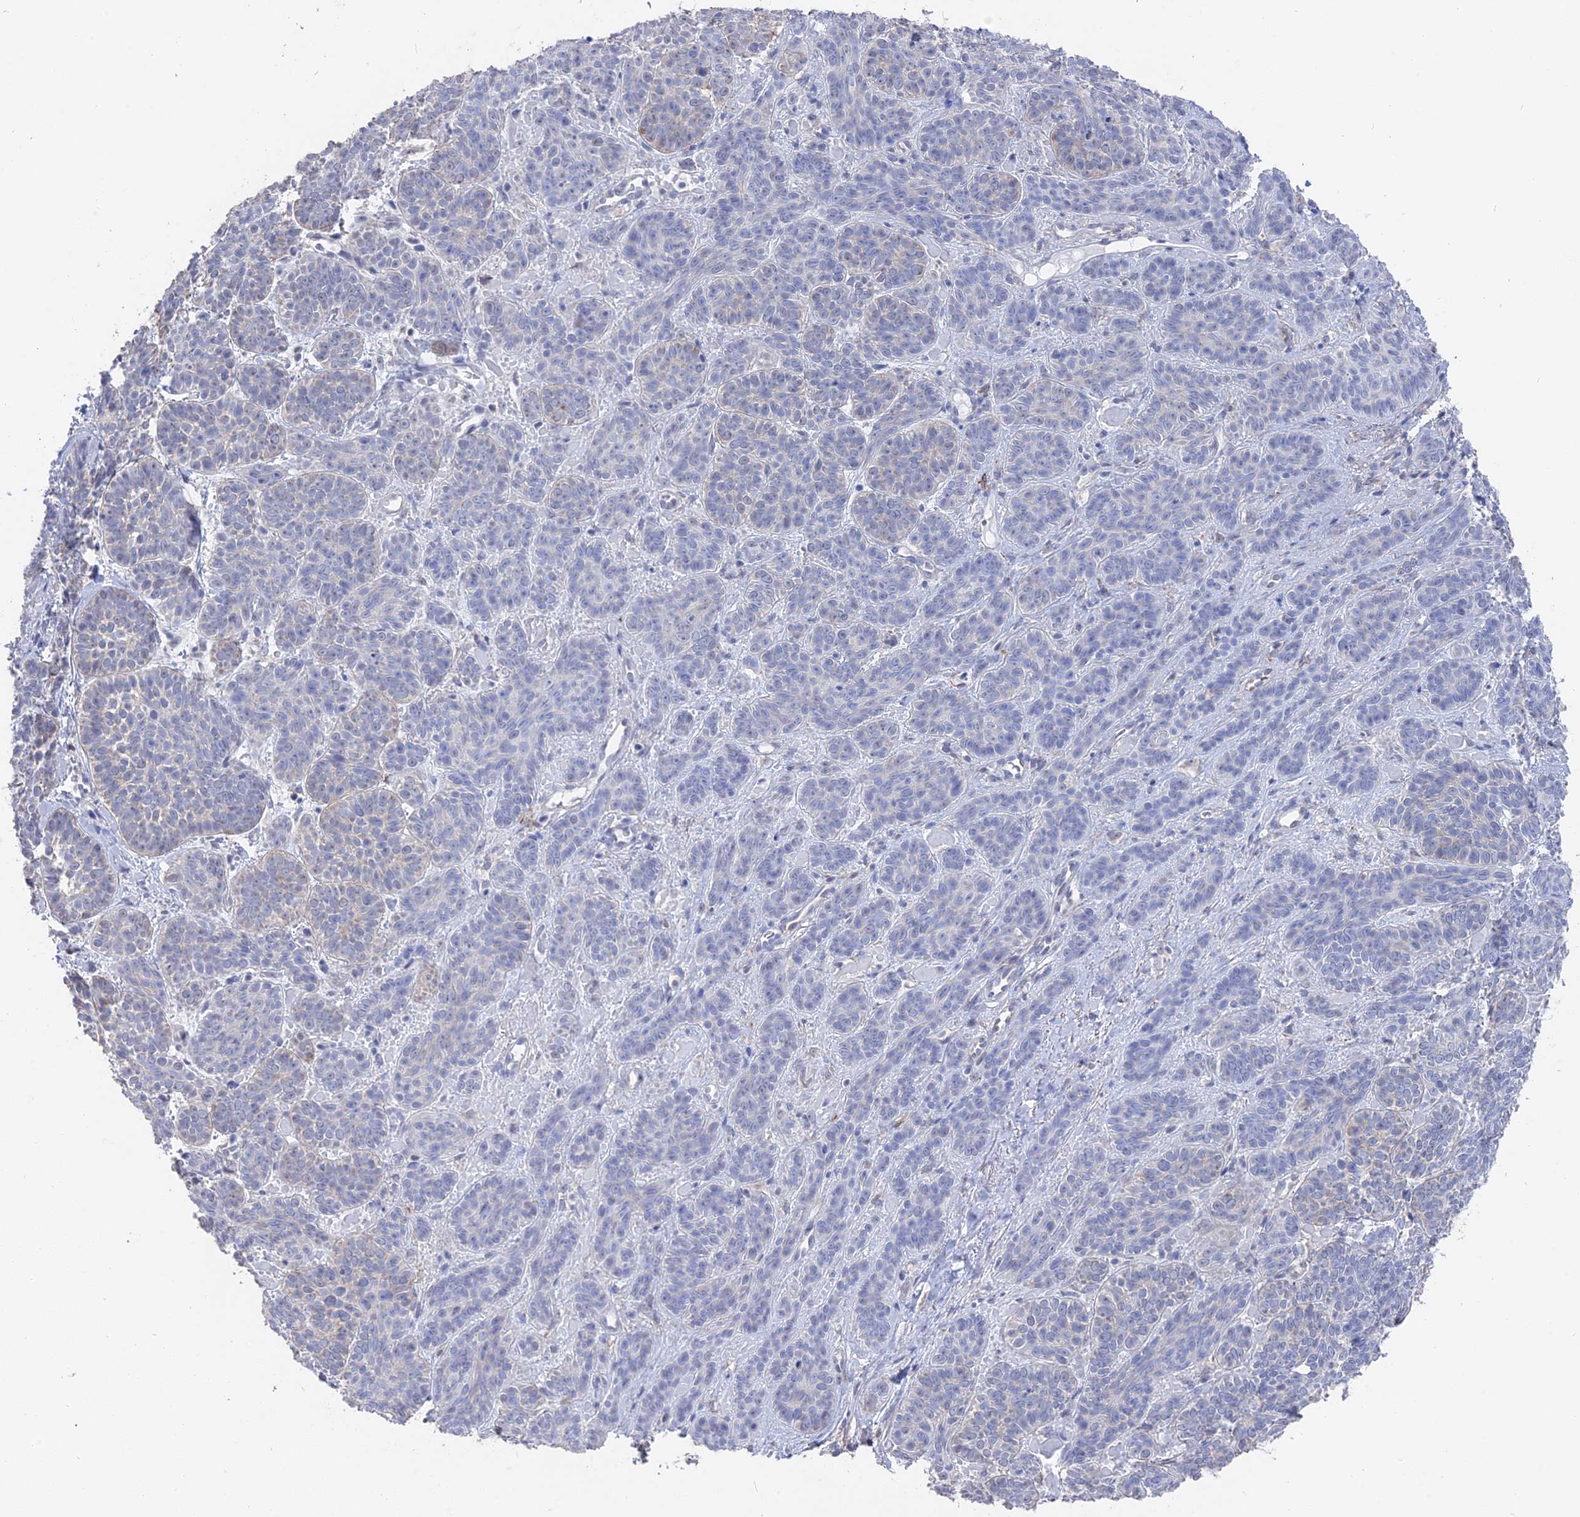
{"staining": {"intensity": "negative", "quantity": "none", "location": "none"}, "tissue": "skin cancer", "cell_type": "Tumor cells", "image_type": "cancer", "snomed": [{"axis": "morphology", "description": "Basal cell carcinoma"}, {"axis": "topography", "description": "Skin"}], "caption": "Immunohistochemistry photomicrograph of human skin basal cell carcinoma stained for a protein (brown), which reveals no positivity in tumor cells. Brightfield microscopy of IHC stained with DAB (3,3'-diaminobenzidine) (brown) and hematoxylin (blue), captured at high magnification.", "gene": "SEMG2", "patient": {"sex": "male", "age": 85}}